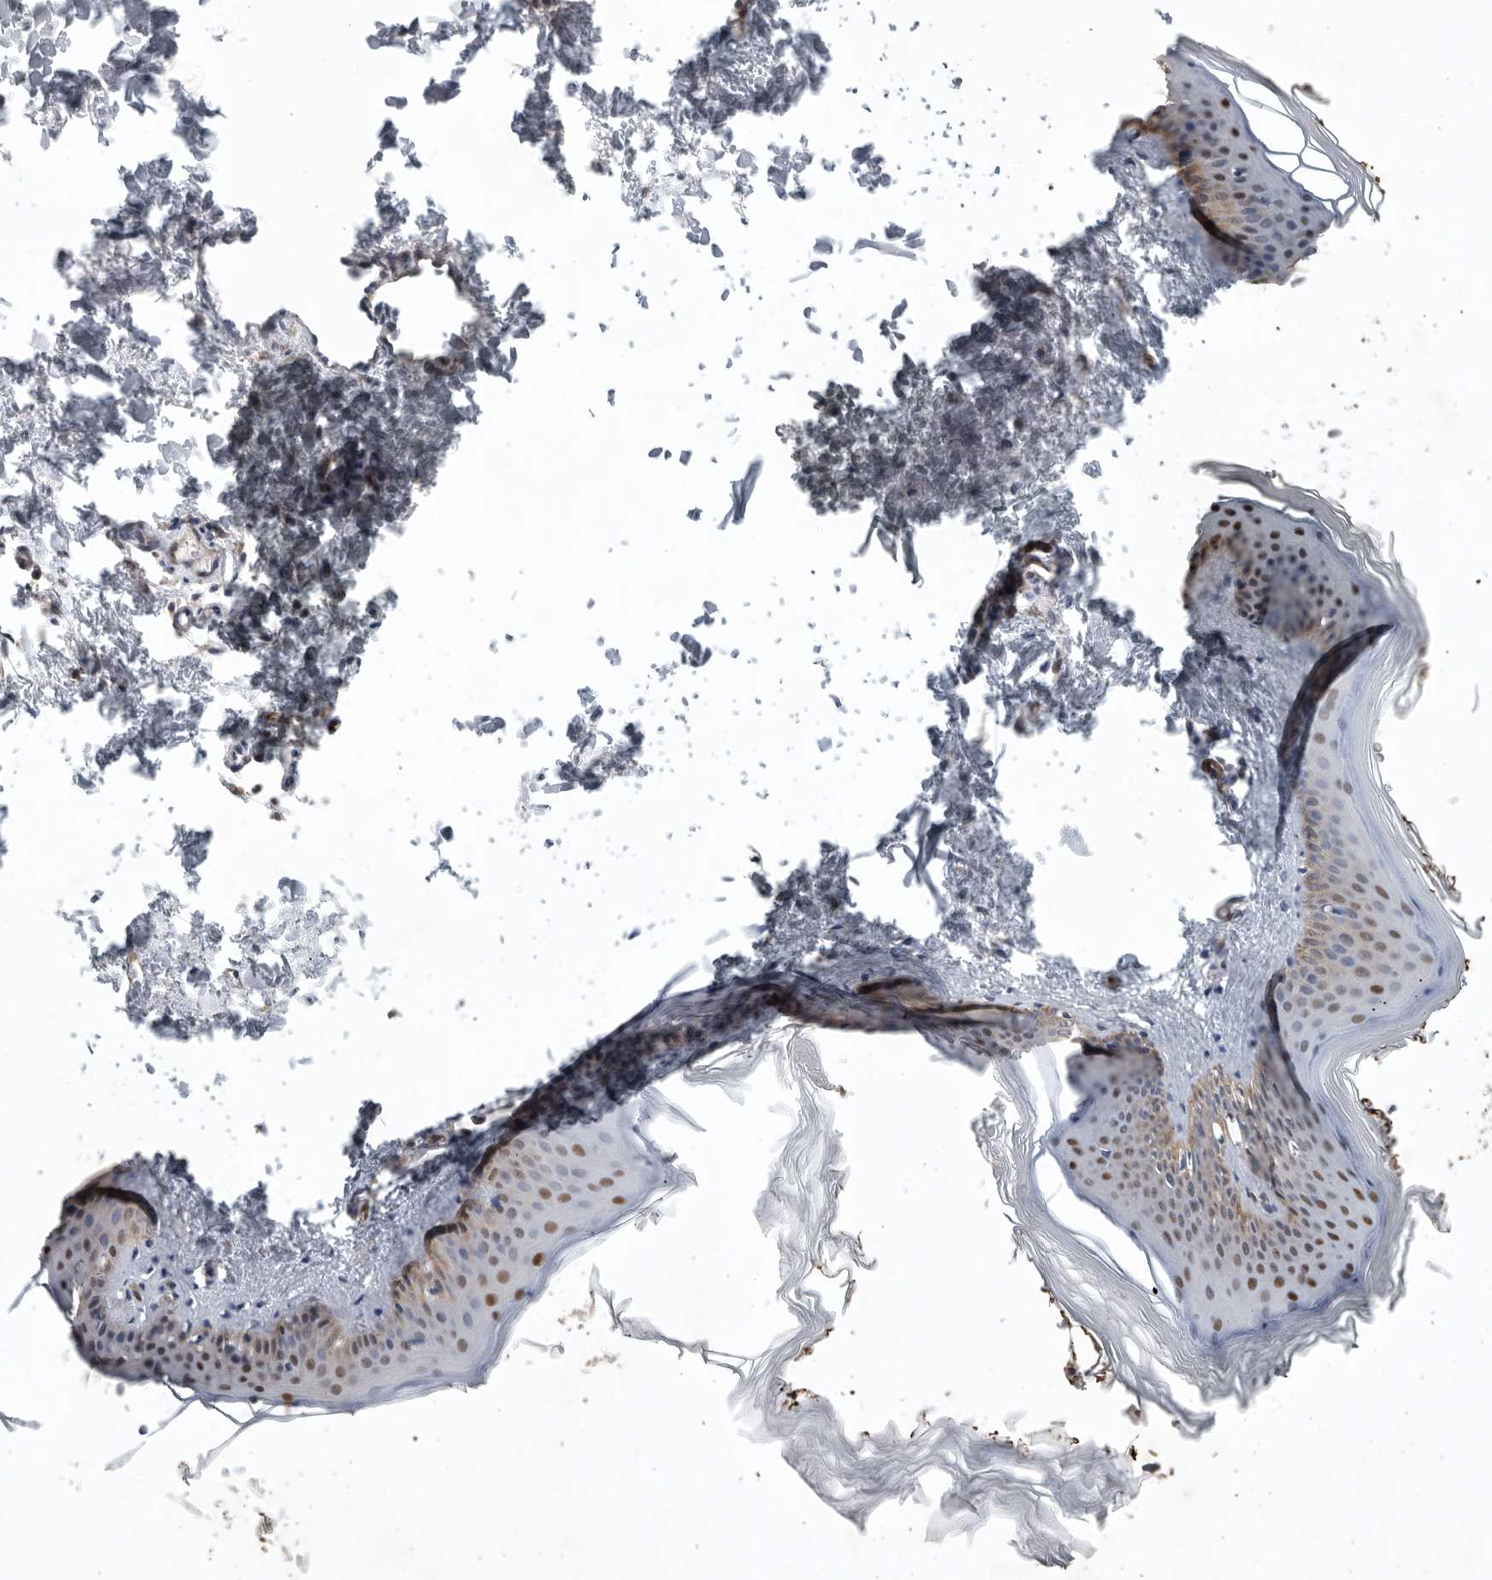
{"staining": {"intensity": "weak", "quantity": "25%-75%", "location": "cytoplasmic/membranous"}, "tissue": "skin", "cell_type": "Fibroblasts", "image_type": "normal", "snomed": [{"axis": "morphology", "description": "Normal tissue, NOS"}, {"axis": "topography", "description": "Skin"}], "caption": "DAB (3,3'-diaminobenzidine) immunohistochemical staining of normal skin demonstrates weak cytoplasmic/membranous protein expression in approximately 25%-75% of fibroblasts. (Brightfield microscopy of DAB IHC at high magnification).", "gene": "PDCD4", "patient": {"sex": "female", "age": 27}}